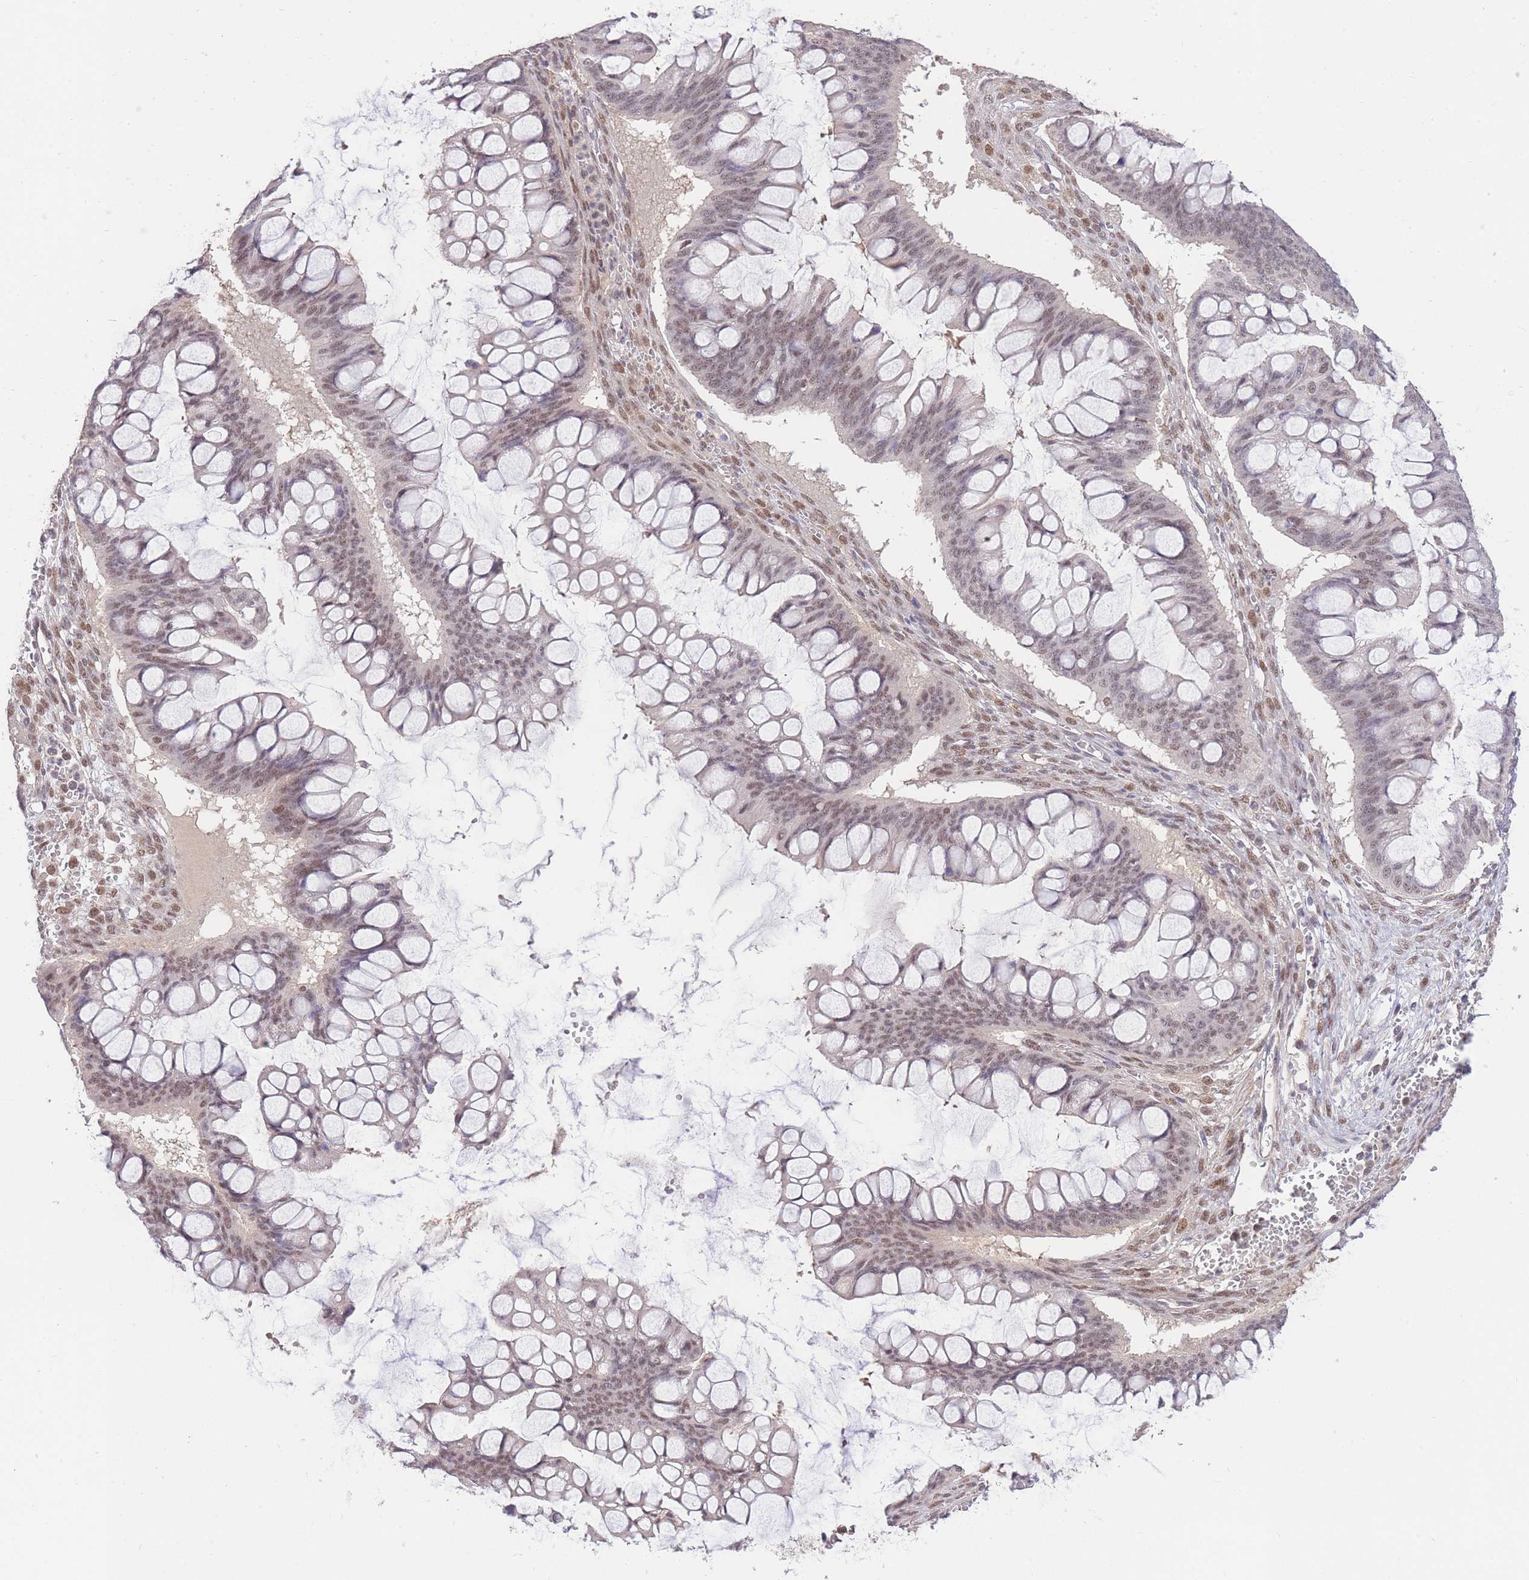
{"staining": {"intensity": "moderate", "quantity": "25%-75%", "location": "nuclear"}, "tissue": "ovarian cancer", "cell_type": "Tumor cells", "image_type": "cancer", "snomed": [{"axis": "morphology", "description": "Cystadenocarcinoma, mucinous, NOS"}, {"axis": "topography", "description": "Ovary"}], "caption": "Immunohistochemical staining of human ovarian mucinous cystadenocarcinoma displays moderate nuclear protein positivity in about 25%-75% of tumor cells.", "gene": "UBXN7", "patient": {"sex": "female", "age": 73}}